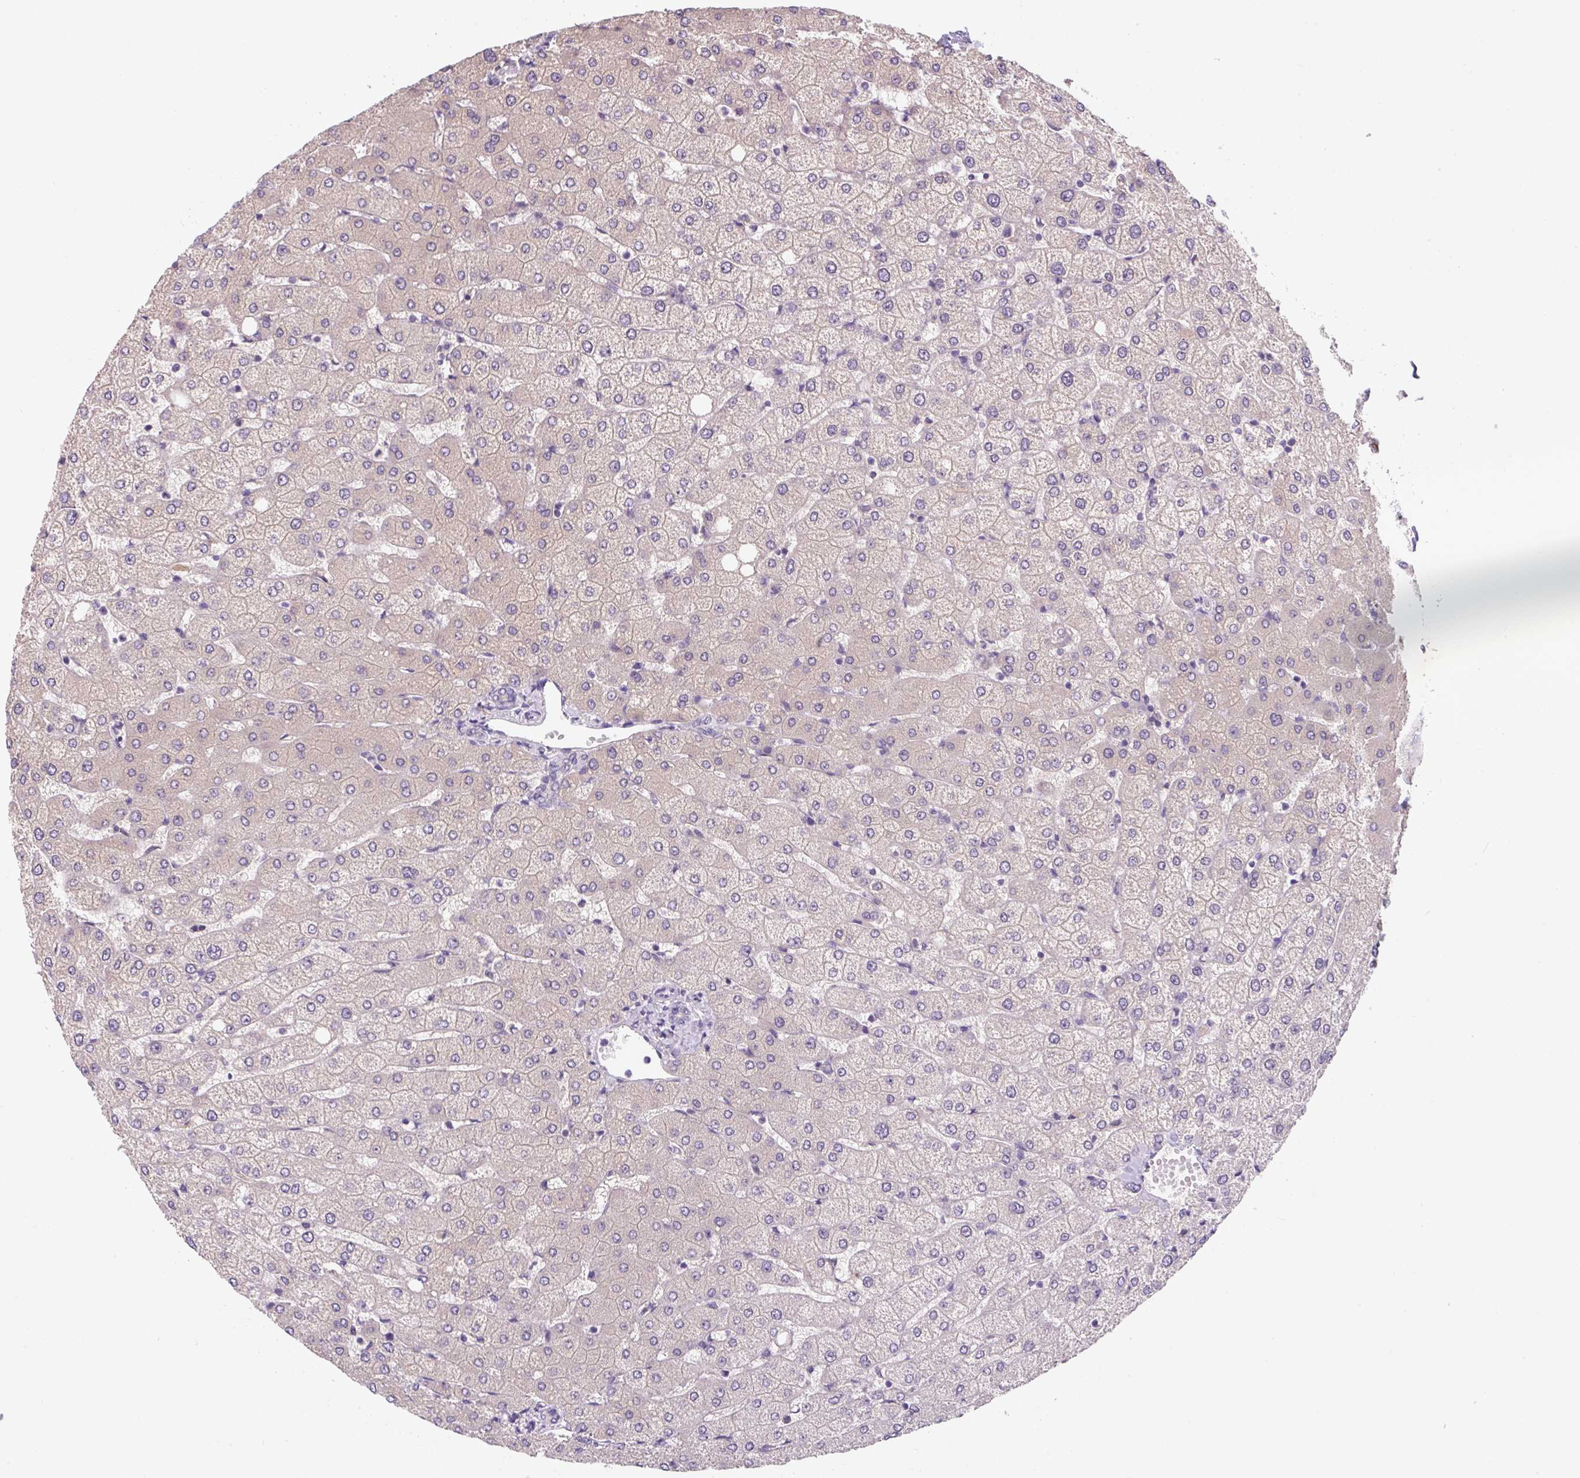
{"staining": {"intensity": "negative", "quantity": "none", "location": "none"}, "tissue": "liver", "cell_type": "Cholangiocytes", "image_type": "normal", "snomed": [{"axis": "morphology", "description": "Normal tissue, NOS"}, {"axis": "topography", "description": "Liver"}], "caption": "IHC micrograph of benign liver: liver stained with DAB demonstrates no significant protein expression in cholangiocytes.", "gene": "FZD5", "patient": {"sex": "female", "age": 54}}